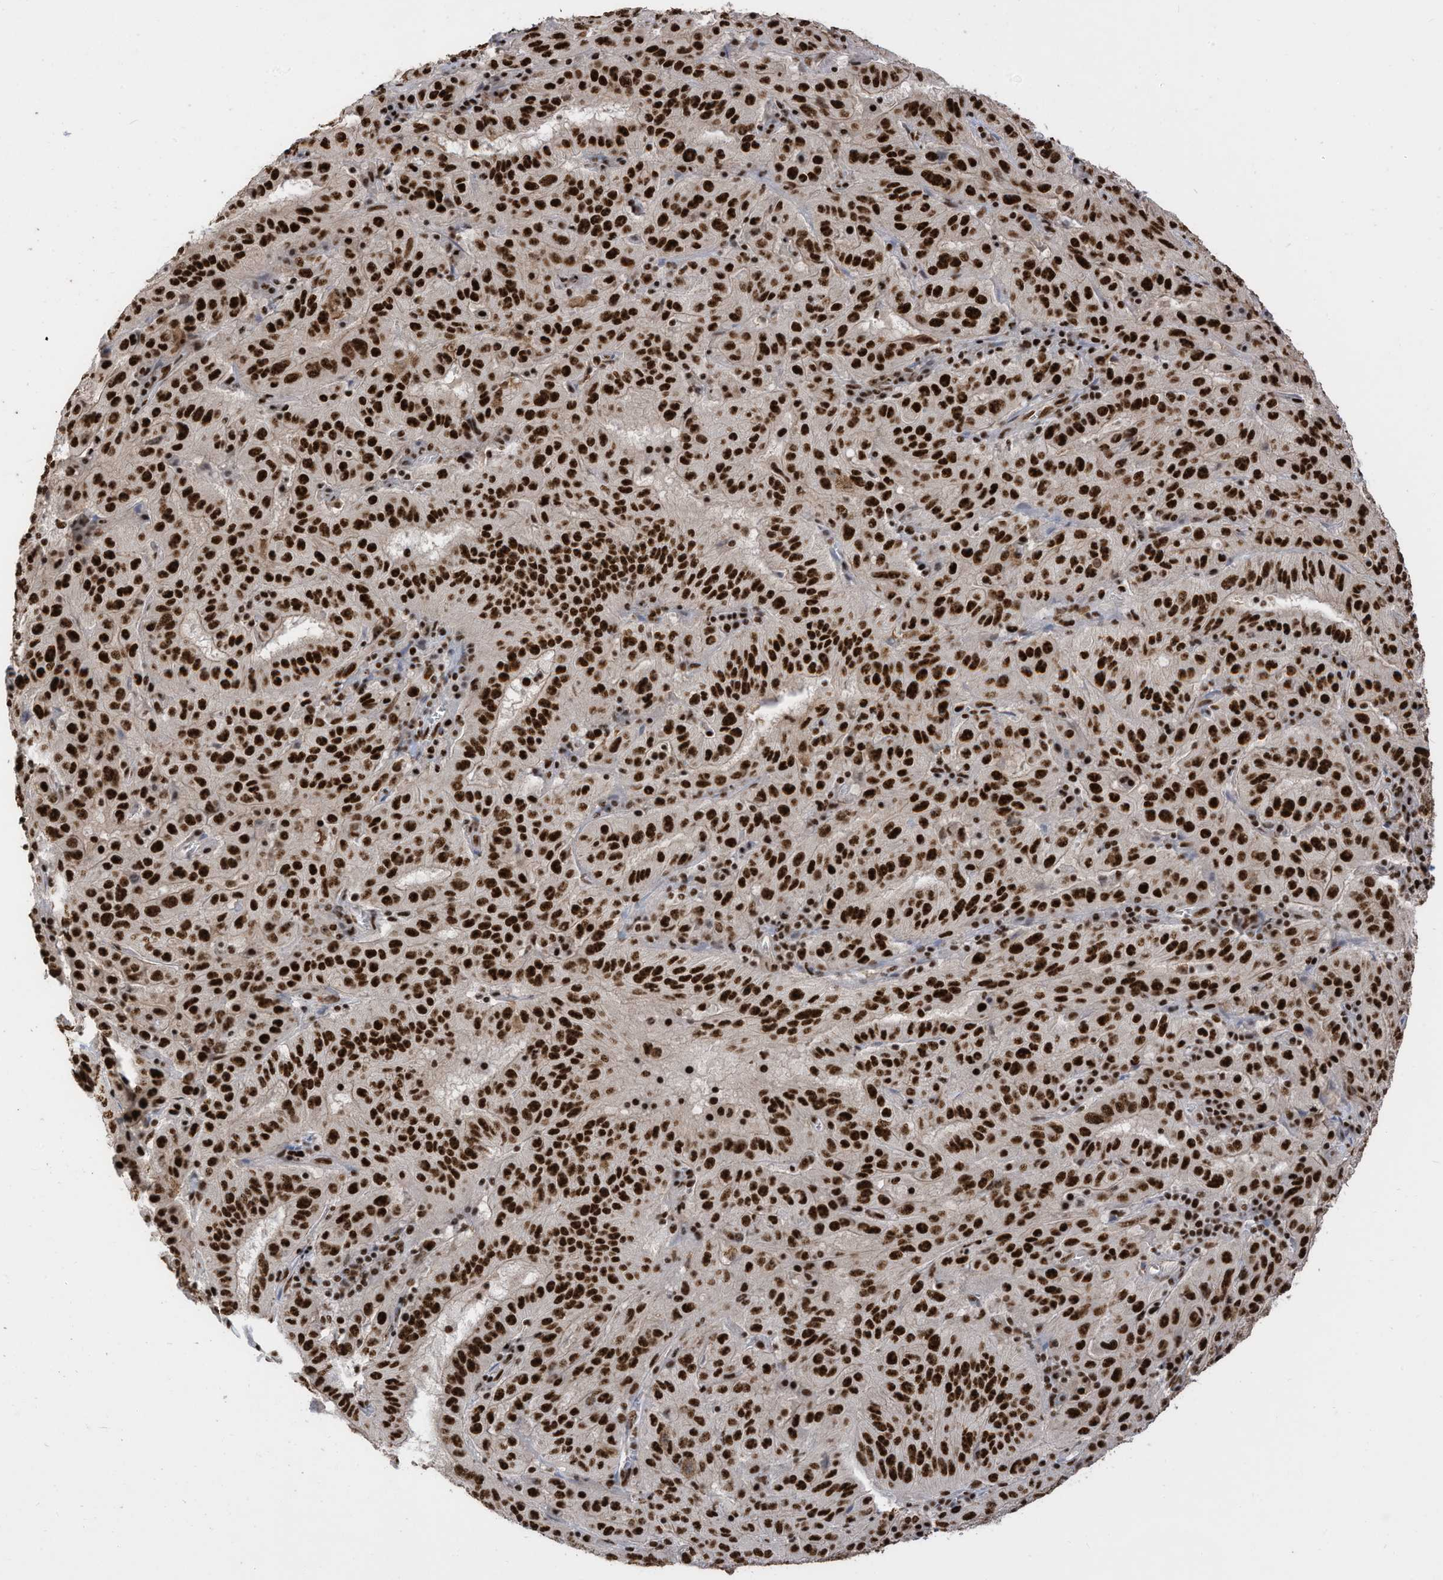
{"staining": {"intensity": "strong", "quantity": ">75%", "location": "nuclear"}, "tissue": "pancreatic cancer", "cell_type": "Tumor cells", "image_type": "cancer", "snomed": [{"axis": "morphology", "description": "Adenocarcinoma, NOS"}, {"axis": "topography", "description": "Pancreas"}], "caption": "Pancreatic cancer was stained to show a protein in brown. There is high levels of strong nuclear positivity in about >75% of tumor cells. Using DAB (brown) and hematoxylin (blue) stains, captured at high magnification using brightfield microscopy.", "gene": "SF3A3", "patient": {"sex": "male", "age": 63}}